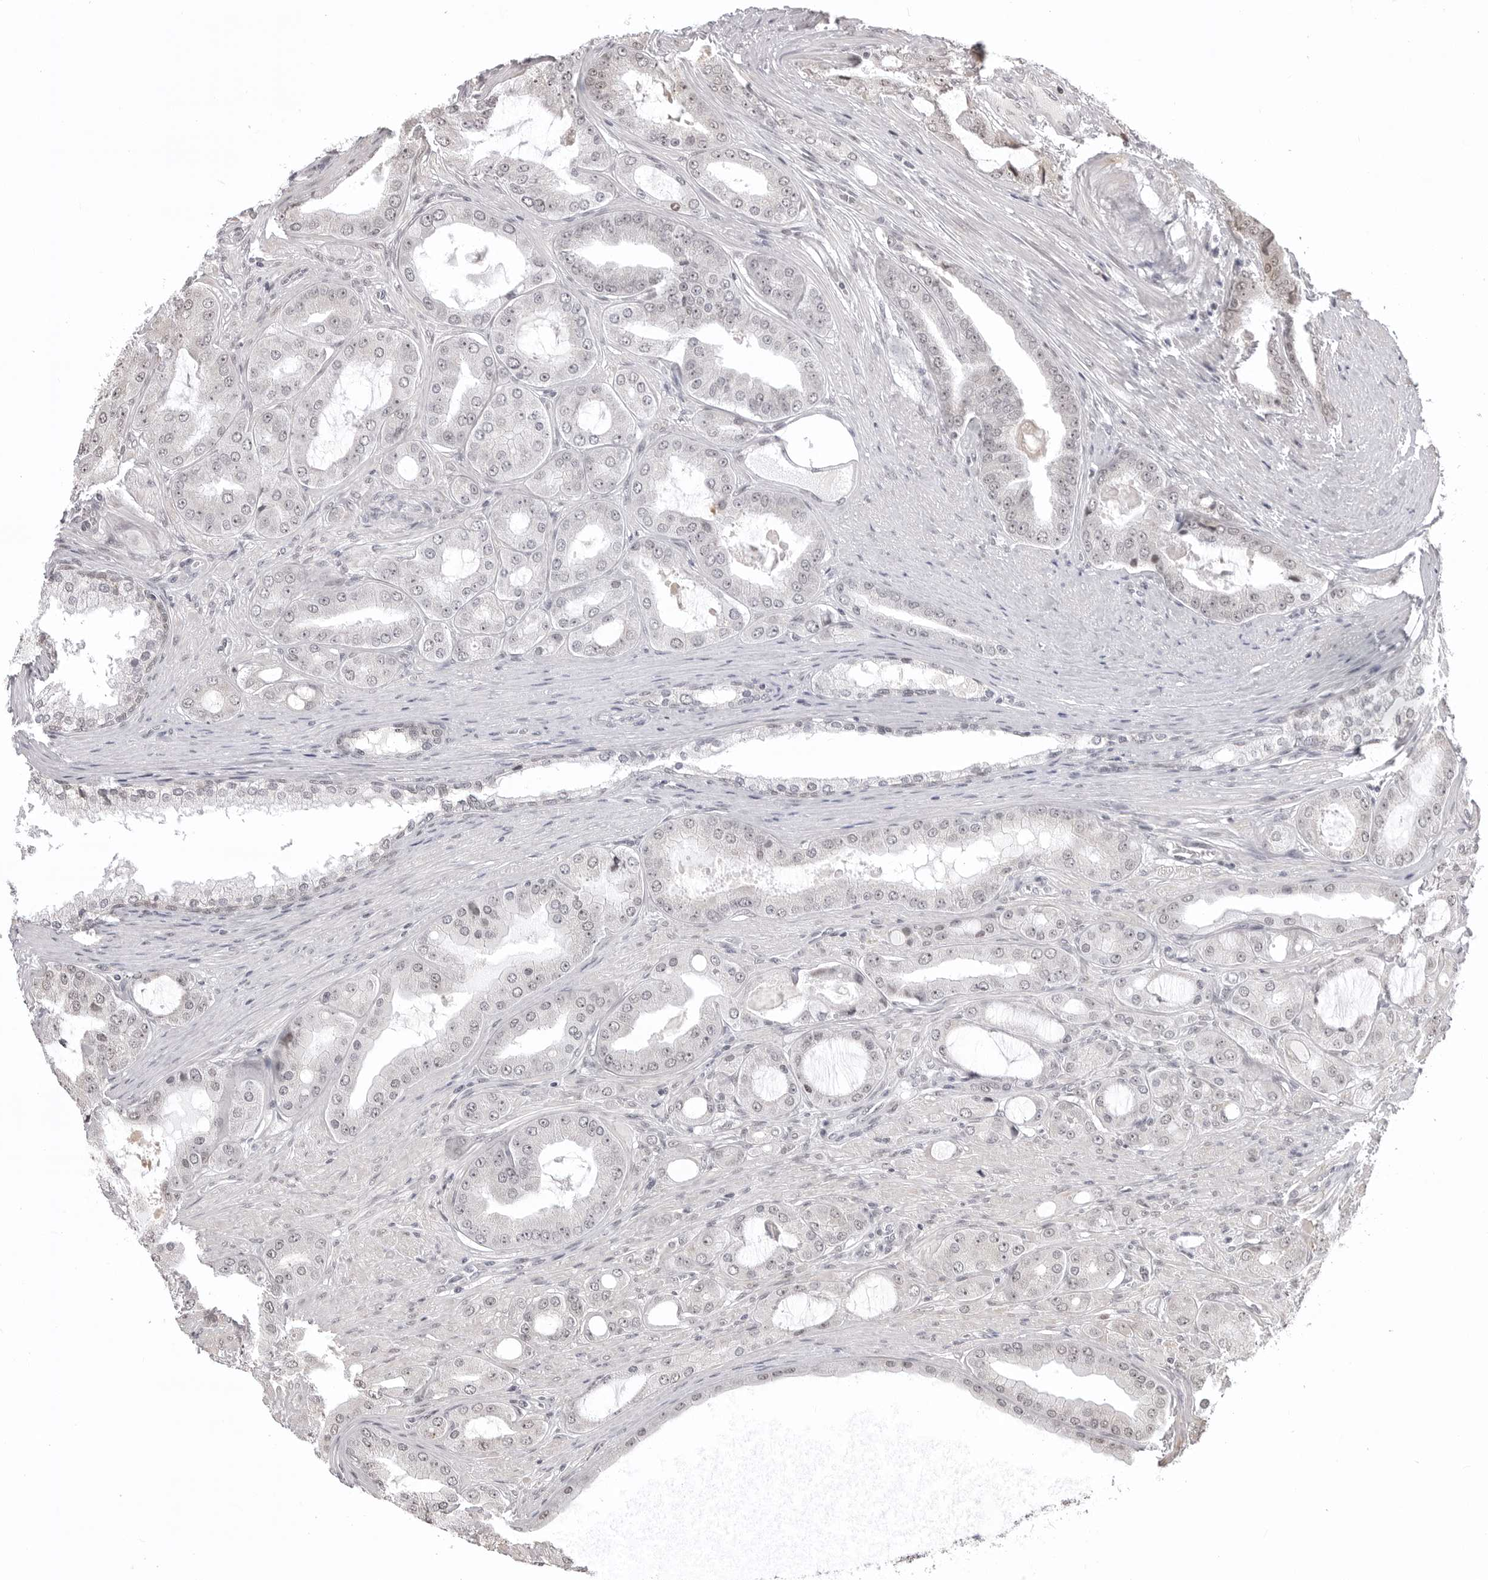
{"staining": {"intensity": "negative", "quantity": "none", "location": "none"}, "tissue": "prostate cancer", "cell_type": "Tumor cells", "image_type": "cancer", "snomed": [{"axis": "morphology", "description": "Adenocarcinoma, High grade"}, {"axis": "topography", "description": "Prostate"}], "caption": "This is an immunohistochemistry photomicrograph of human prostate cancer. There is no expression in tumor cells.", "gene": "PHF3", "patient": {"sex": "male", "age": 60}}